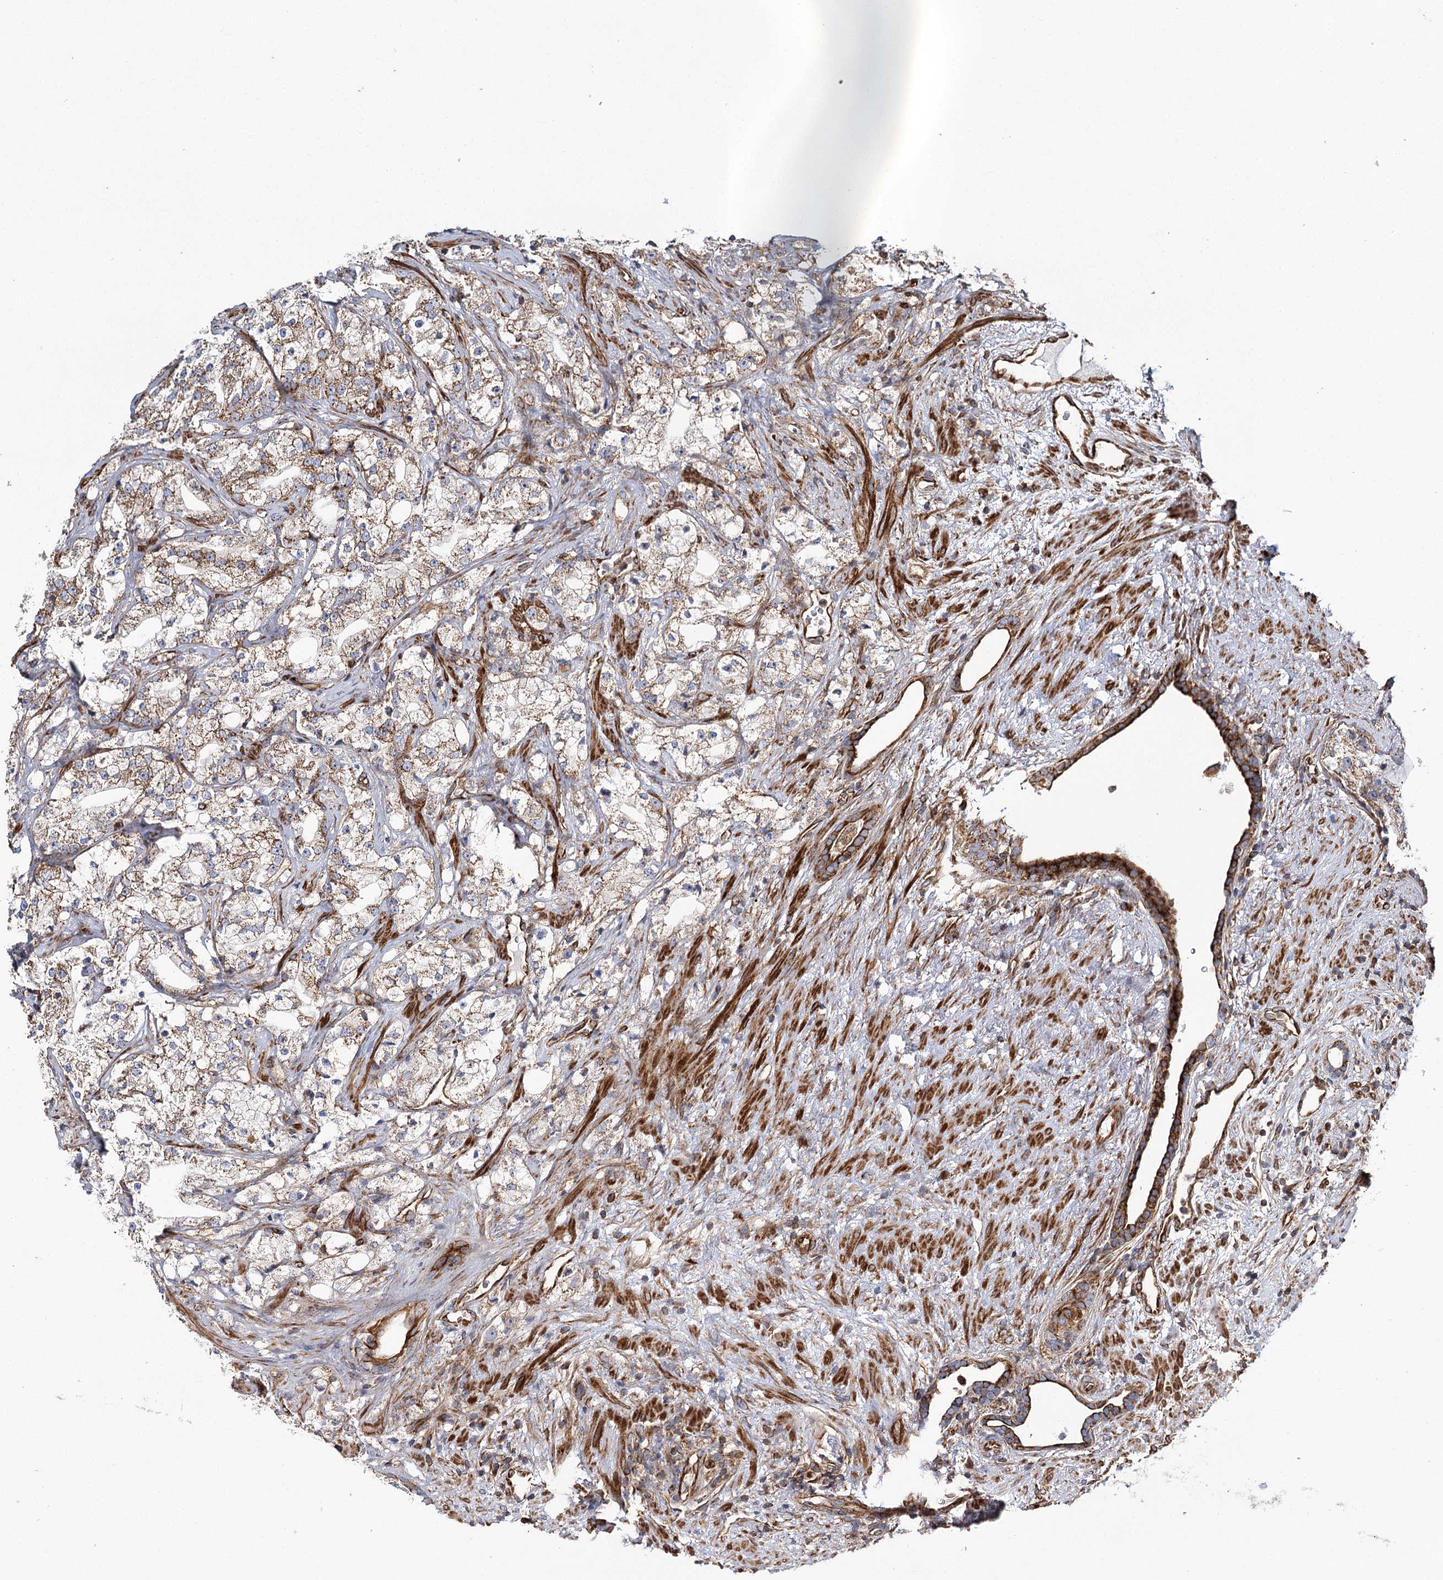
{"staining": {"intensity": "moderate", "quantity": ">75%", "location": "cytoplasmic/membranous"}, "tissue": "prostate cancer", "cell_type": "Tumor cells", "image_type": "cancer", "snomed": [{"axis": "morphology", "description": "Adenocarcinoma, High grade"}, {"axis": "topography", "description": "Prostate"}], "caption": "A histopathology image showing moderate cytoplasmic/membranous staining in approximately >75% of tumor cells in prostate adenocarcinoma (high-grade), as visualized by brown immunohistochemical staining.", "gene": "THUMPD3", "patient": {"sex": "male", "age": 64}}